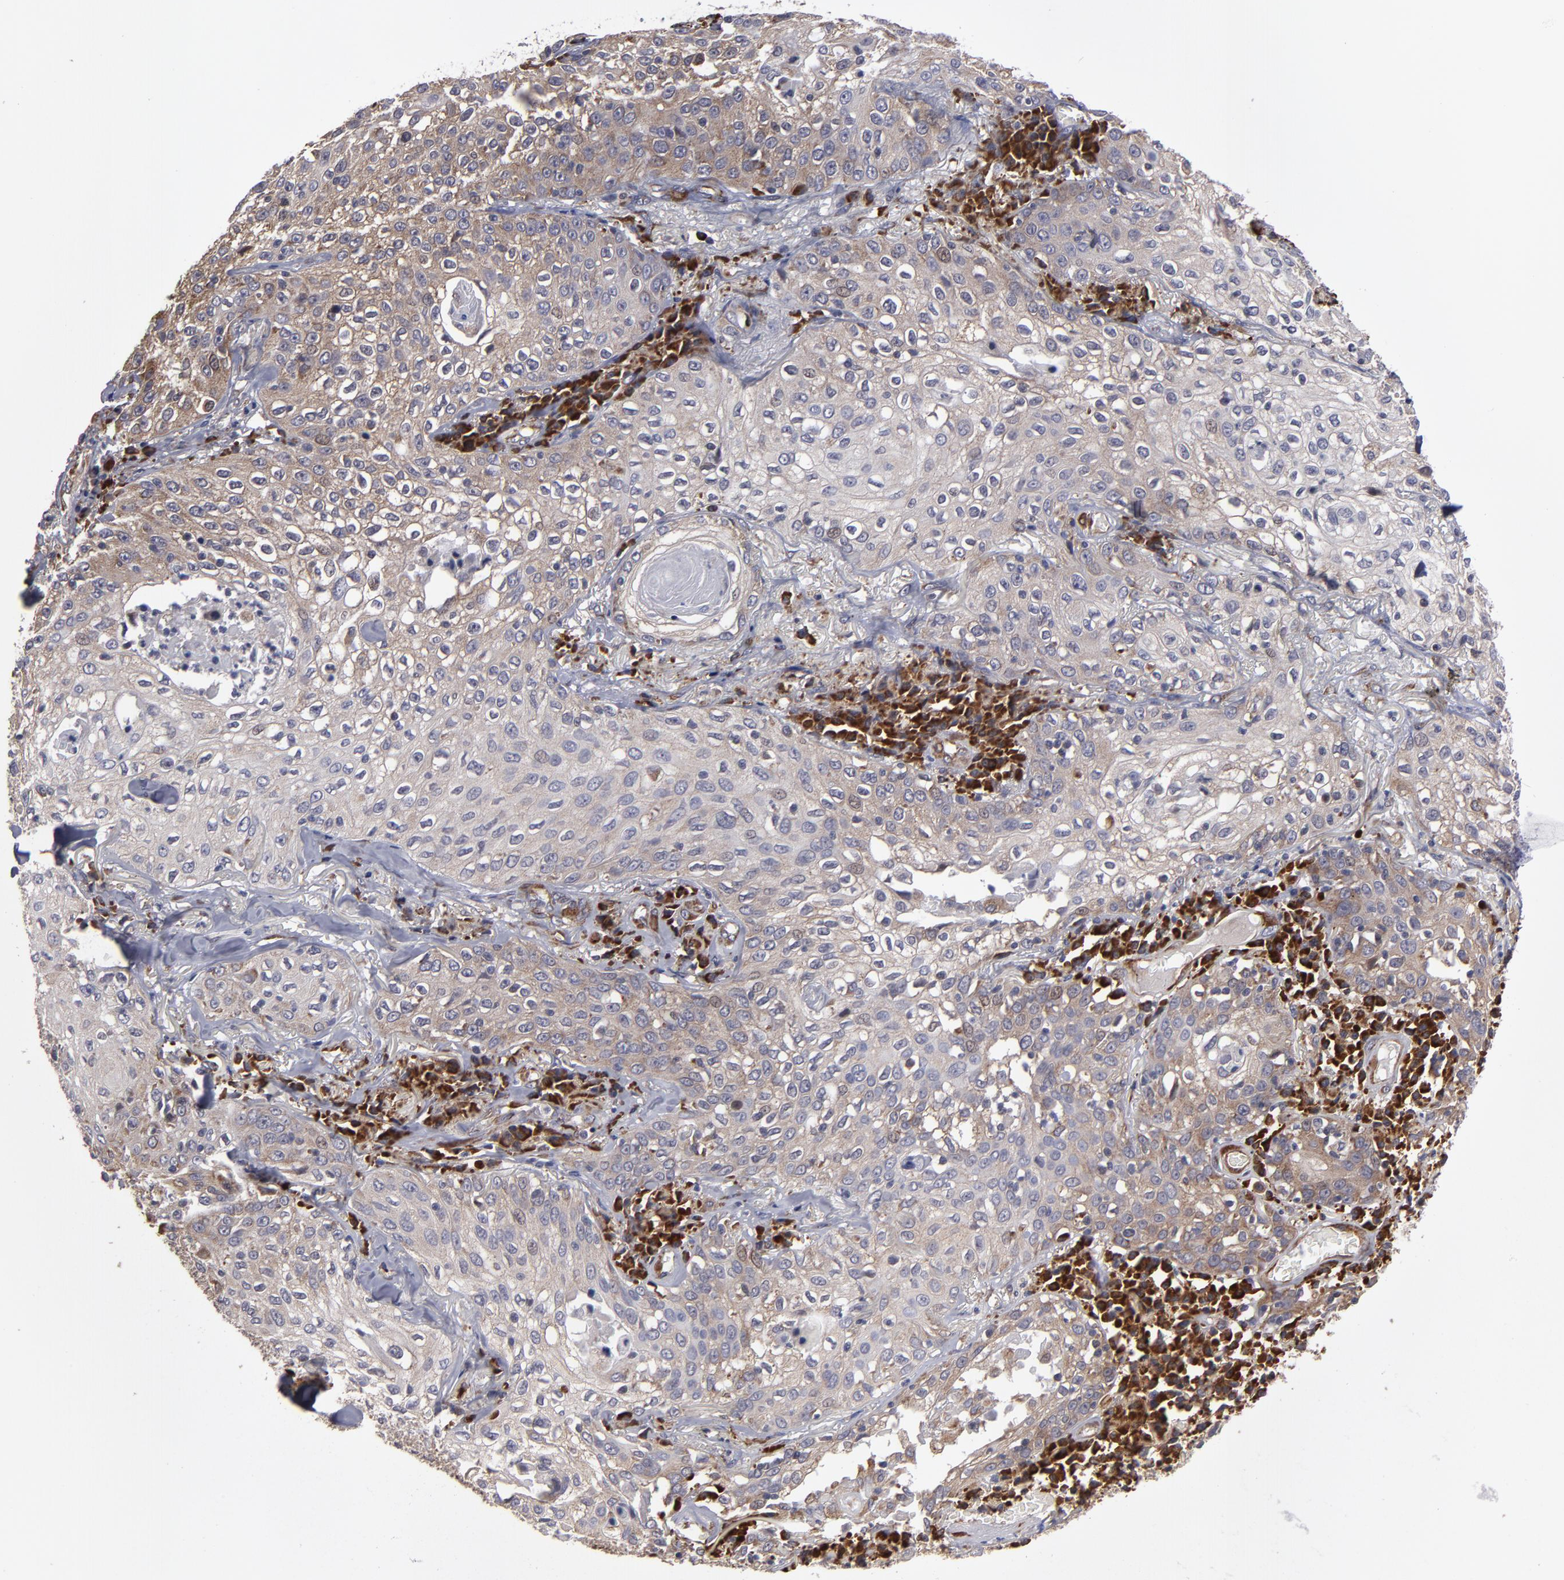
{"staining": {"intensity": "weak", "quantity": ">75%", "location": "cytoplasmic/membranous"}, "tissue": "skin cancer", "cell_type": "Tumor cells", "image_type": "cancer", "snomed": [{"axis": "morphology", "description": "Squamous cell carcinoma, NOS"}, {"axis": "topography", "description": "Skin"}], "caption": "Skin cancer tissue demonstrates weak cytoplasmic/membranous positivity in approximately >75% of tumor cells", "gene": "SND1", "patient": {"sex": "male", "age": 65}}